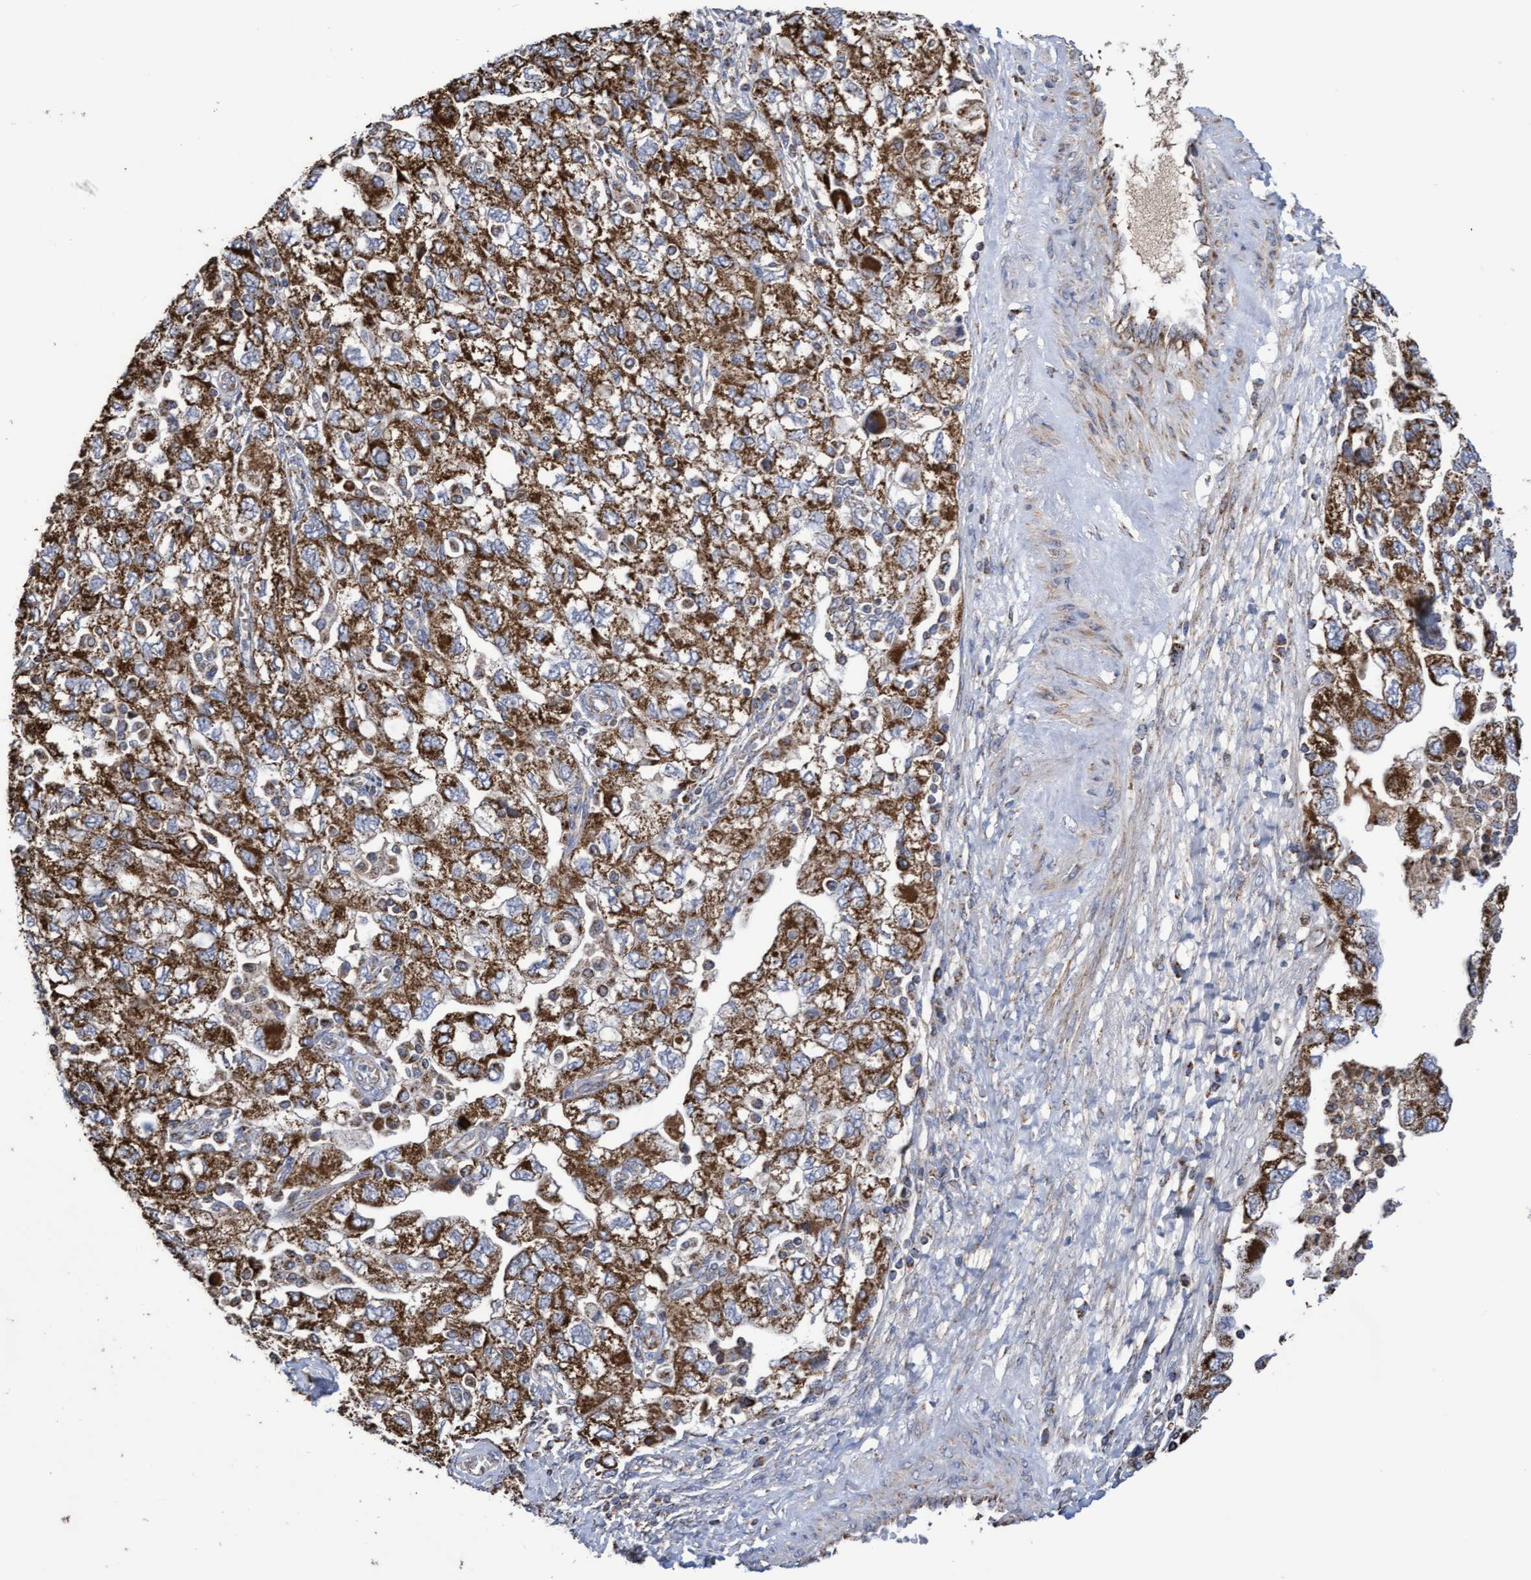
{"staining": {"intensity": "strong", "quantity": ">75%", "location": "cytoplasmic/membranous"}, "tissue": "ovarian cancer", "cell_type": "Tumor cells", "image_type": "cancer", "snomed": [{"axis": "morphology", "description": "Carcinoma, NOS"}, {"axis": "morphology", "description": "Cystadenocarcinoma, serous, NOS"}, {"axis": "topography", "description": "Ovary"}], "caption": "Immunohistochemical staining of ovarian carcinoma shows high levels of strong cytoplasmic/membranous staining in about >75% of tumor cells.", "gene": "COBL", "patient": {"sex": "female", "age": 69}}